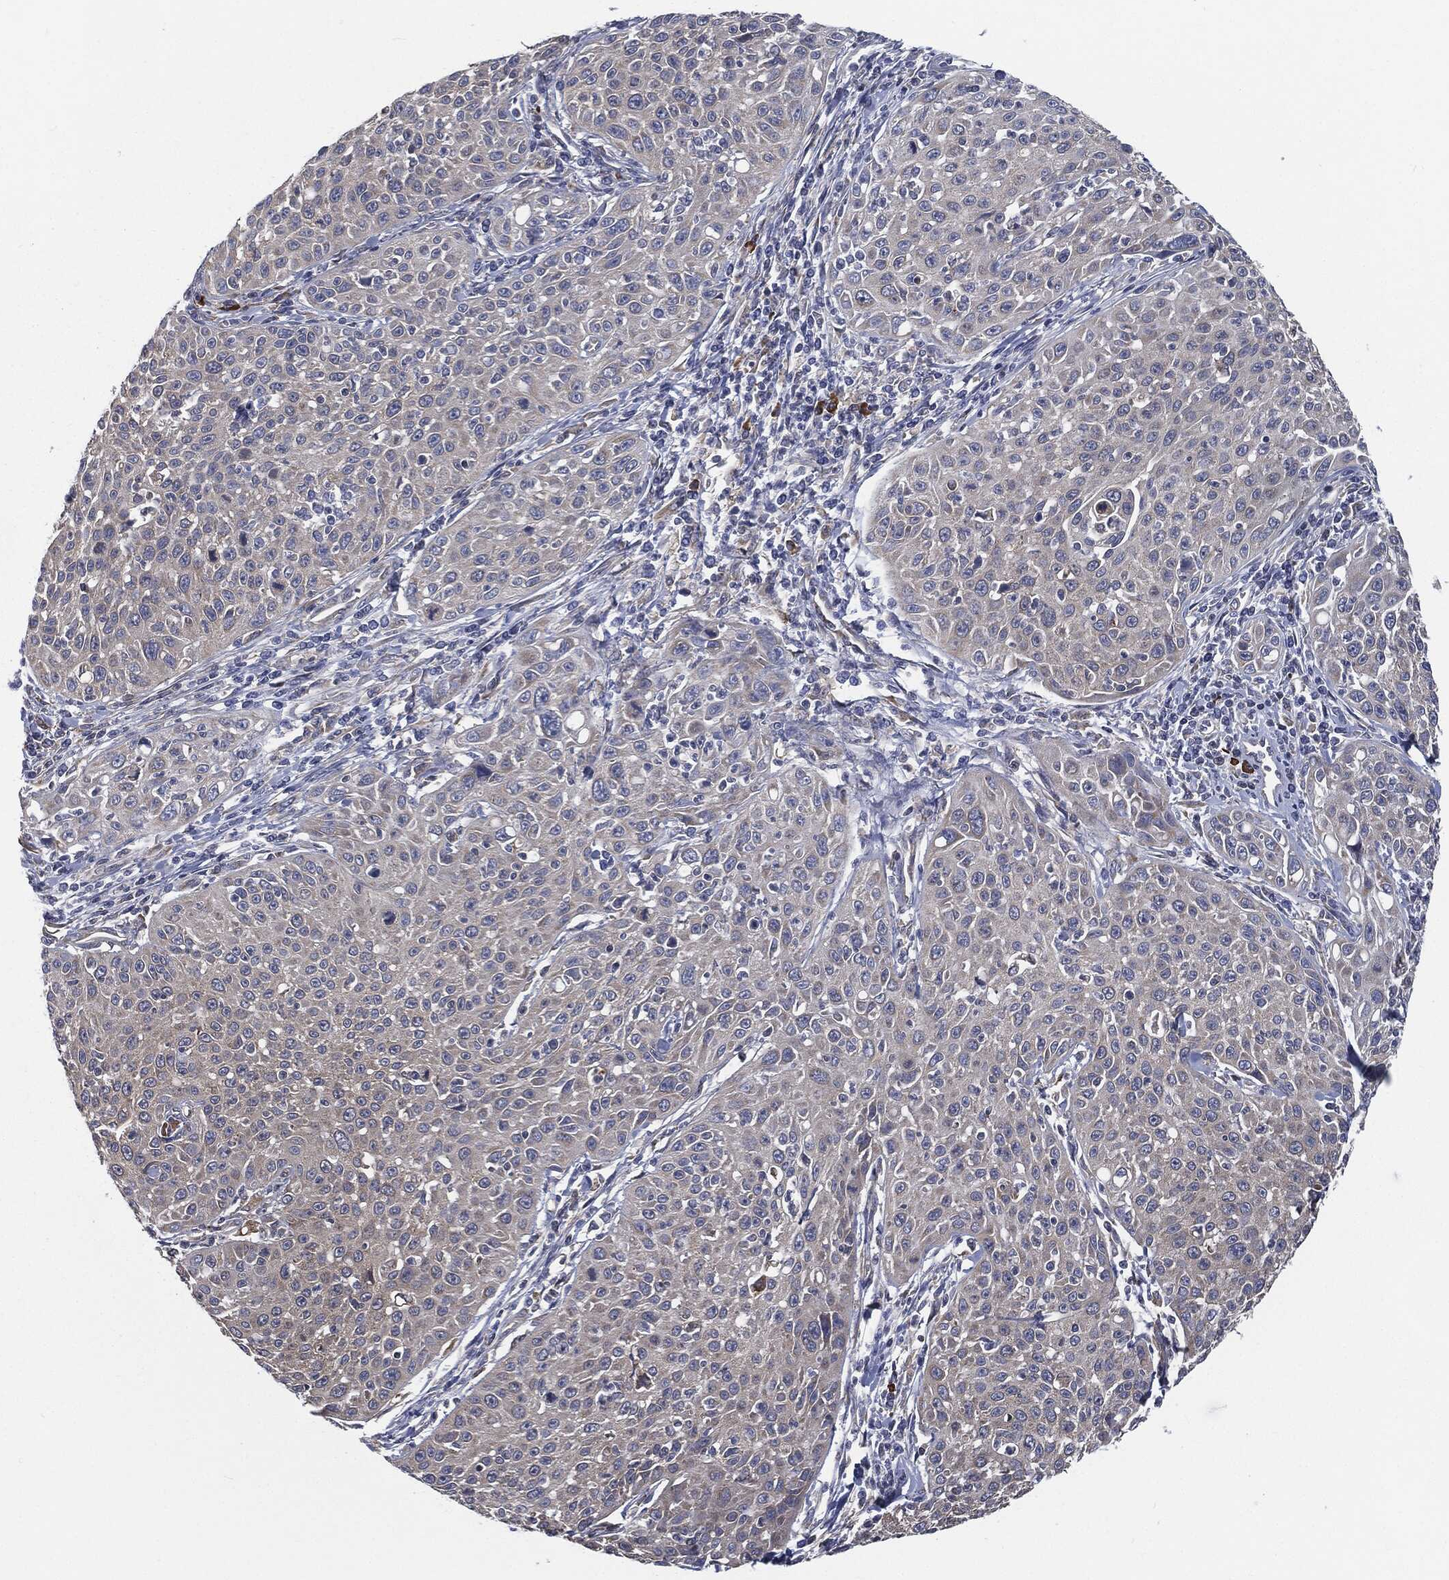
{"staining": {"intensity": "negative", "quantity": "none", "location": "none"}, "tissue": "cervical cancer", "cell_type": "Tumor cells", "image_type": "cancer", "snomed": [{"axis": "morphology", "description": "Squamous cell carcinoma, NOS"}, {"axis": "topography", "description": "Cervix"}], "caption": "This histopathology image is of cervical cancer stained with immunohistochemistry to label a protein in brown with the nuclei are counter-stained blue. There is no staining in tumor cells.", "gene": "PRDX4", "patient": {"sex": "female", "age": 26}}